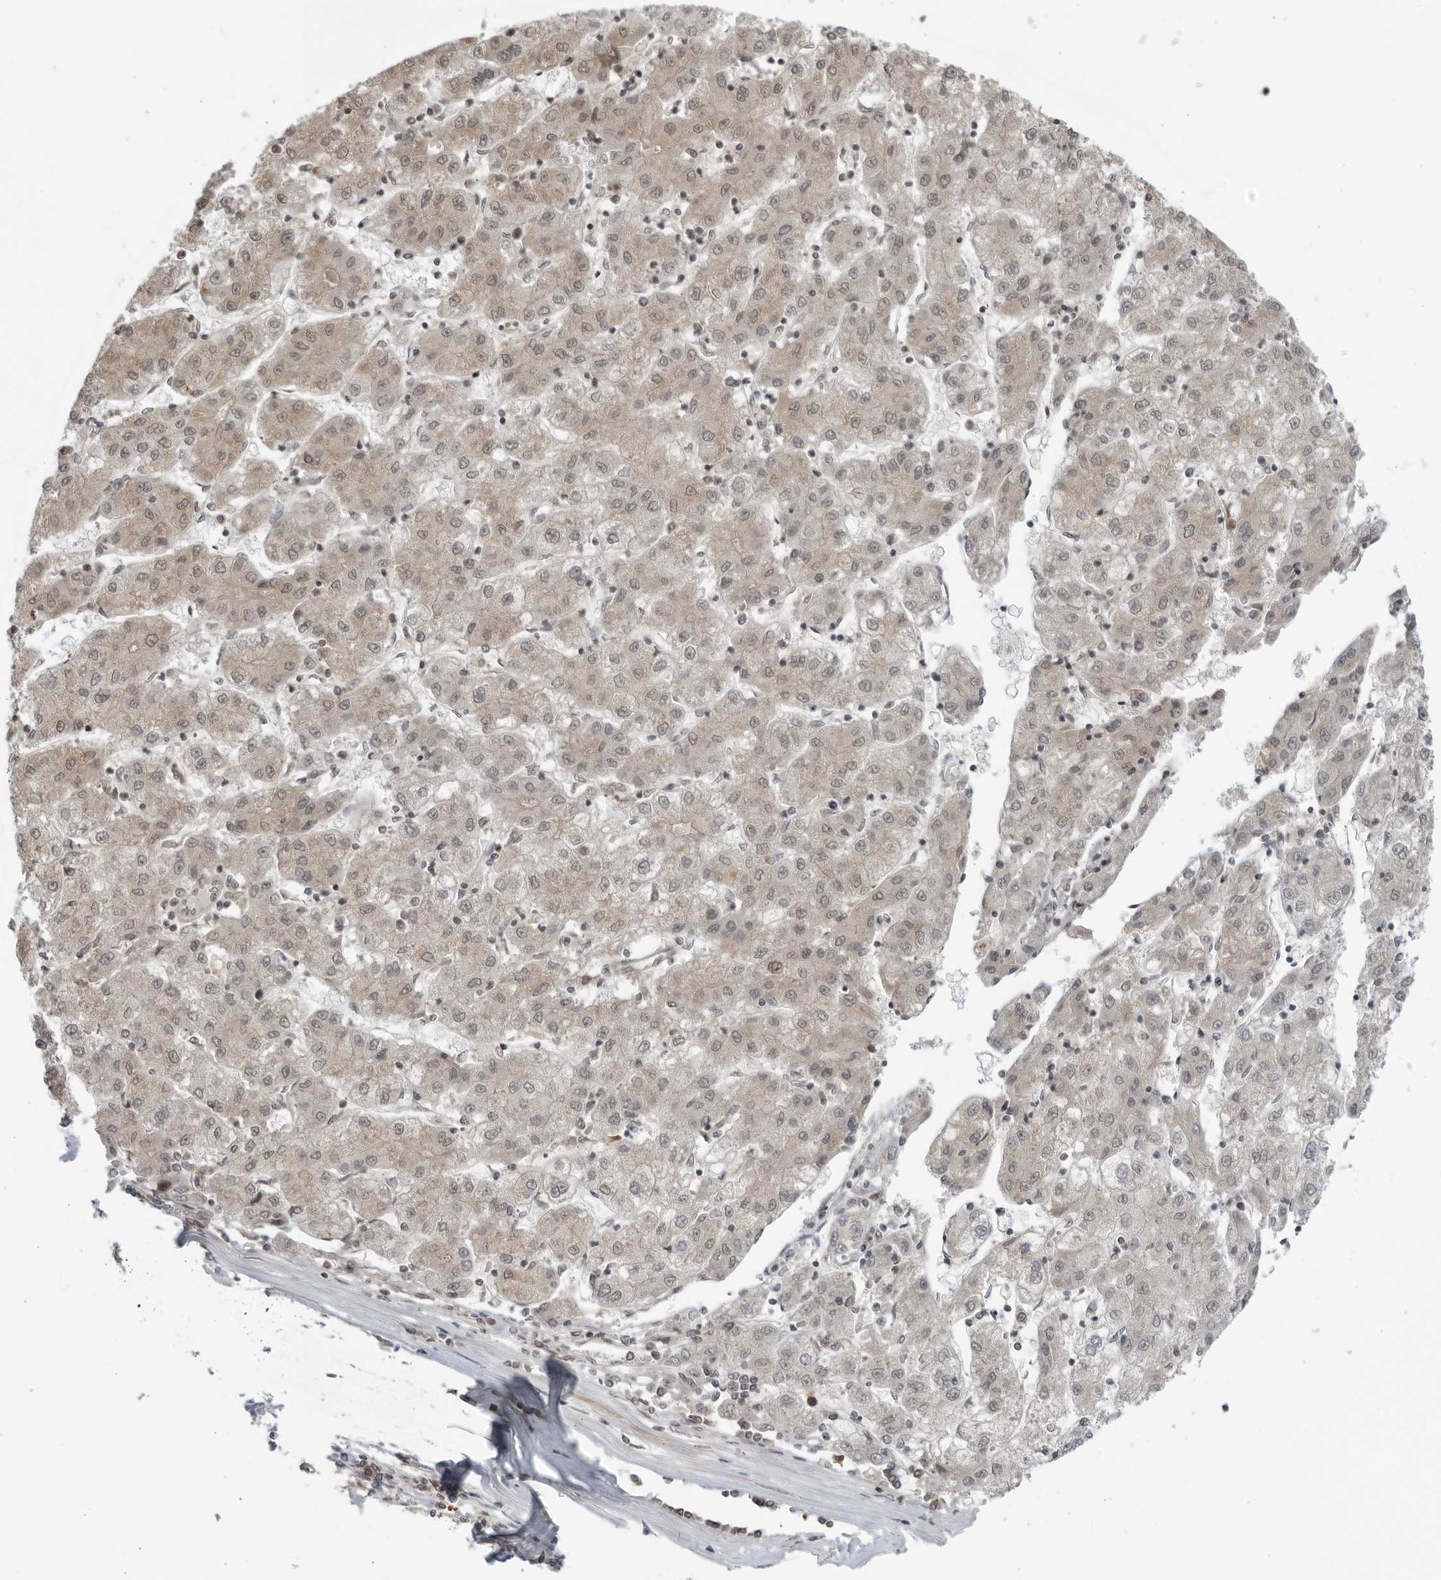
{"staining": {"intensity": "weak", "quantity": ">75%", "location": "cytoplasmic/membranous,nuclear"}, "tissue": "liver cancer", "cell_type": "Tumor cells", "image_type": "cancer", "snomed": [{"axis": "morphology", "description": "Carcinoma, Hepatocellular, NOS"}, {"axis": "topography", "description": "Liver"}], "caption": "Human liver hepatocellular carcinoma stained with a protein marker demonstrates weak staining in tumor cells.", "gene": "DTL", "patient": {"sex": "male", "age": 72}}